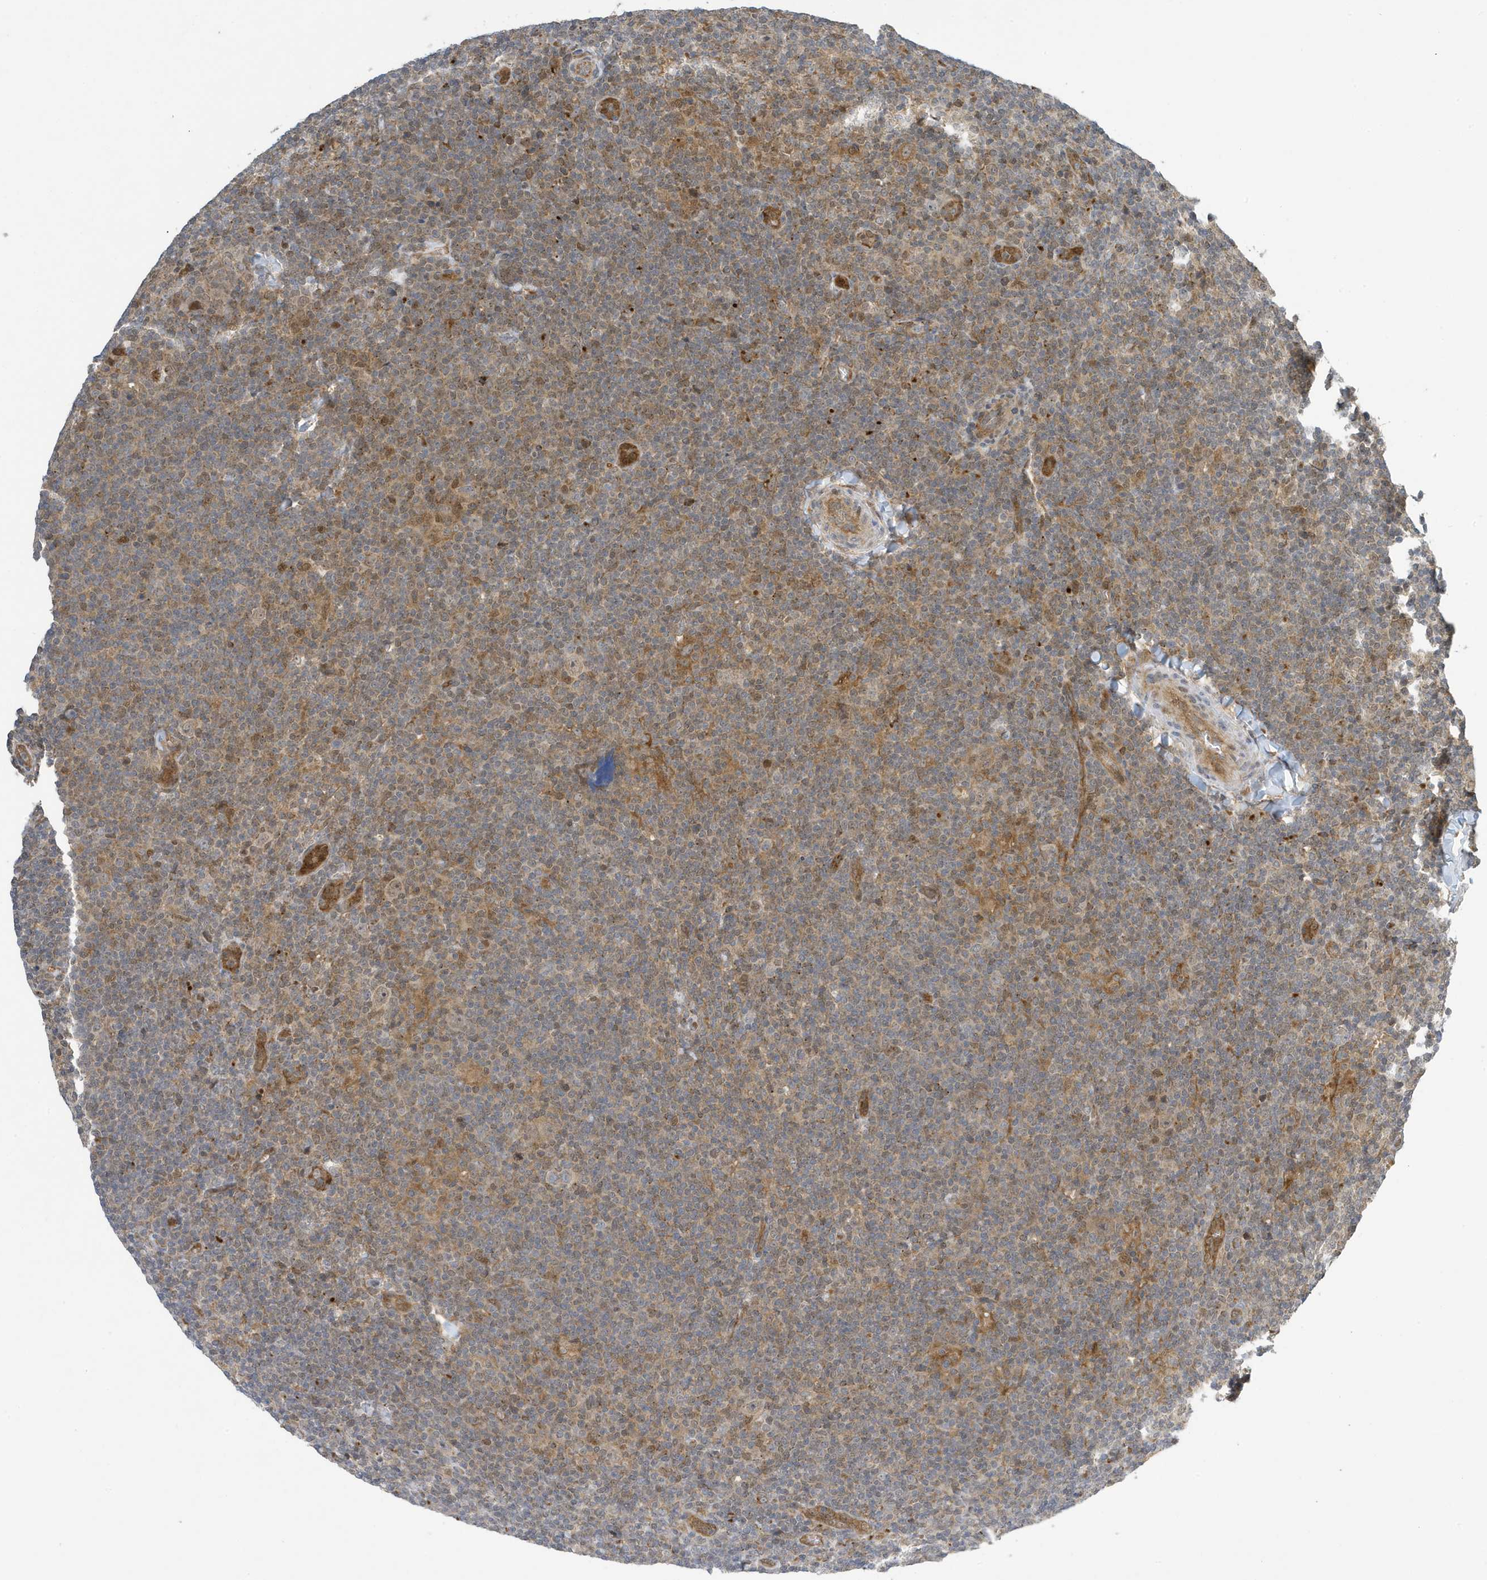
{"staining": {"intensity": "weak", "quantity": "25%-75%", "location": "cytoplasmic/membranous"}, "tissue": "lymphoma", "cell_type": "Tumor cells", "image_type": "cancer", "snomed": [{"axis": "morphology", "description": "Hodgkin's disease, NOS"}, {"axis": "topography", "description": "Lymph node"}], "caption": "Protein expression by immunohistochemistry demonstrates weak cytoplasmic/membranous staining in approximately 25%-75% of tumor cells in lymphoma.", "gene": "NCOA7", "patient": {"sex": "female", "age": 57}}